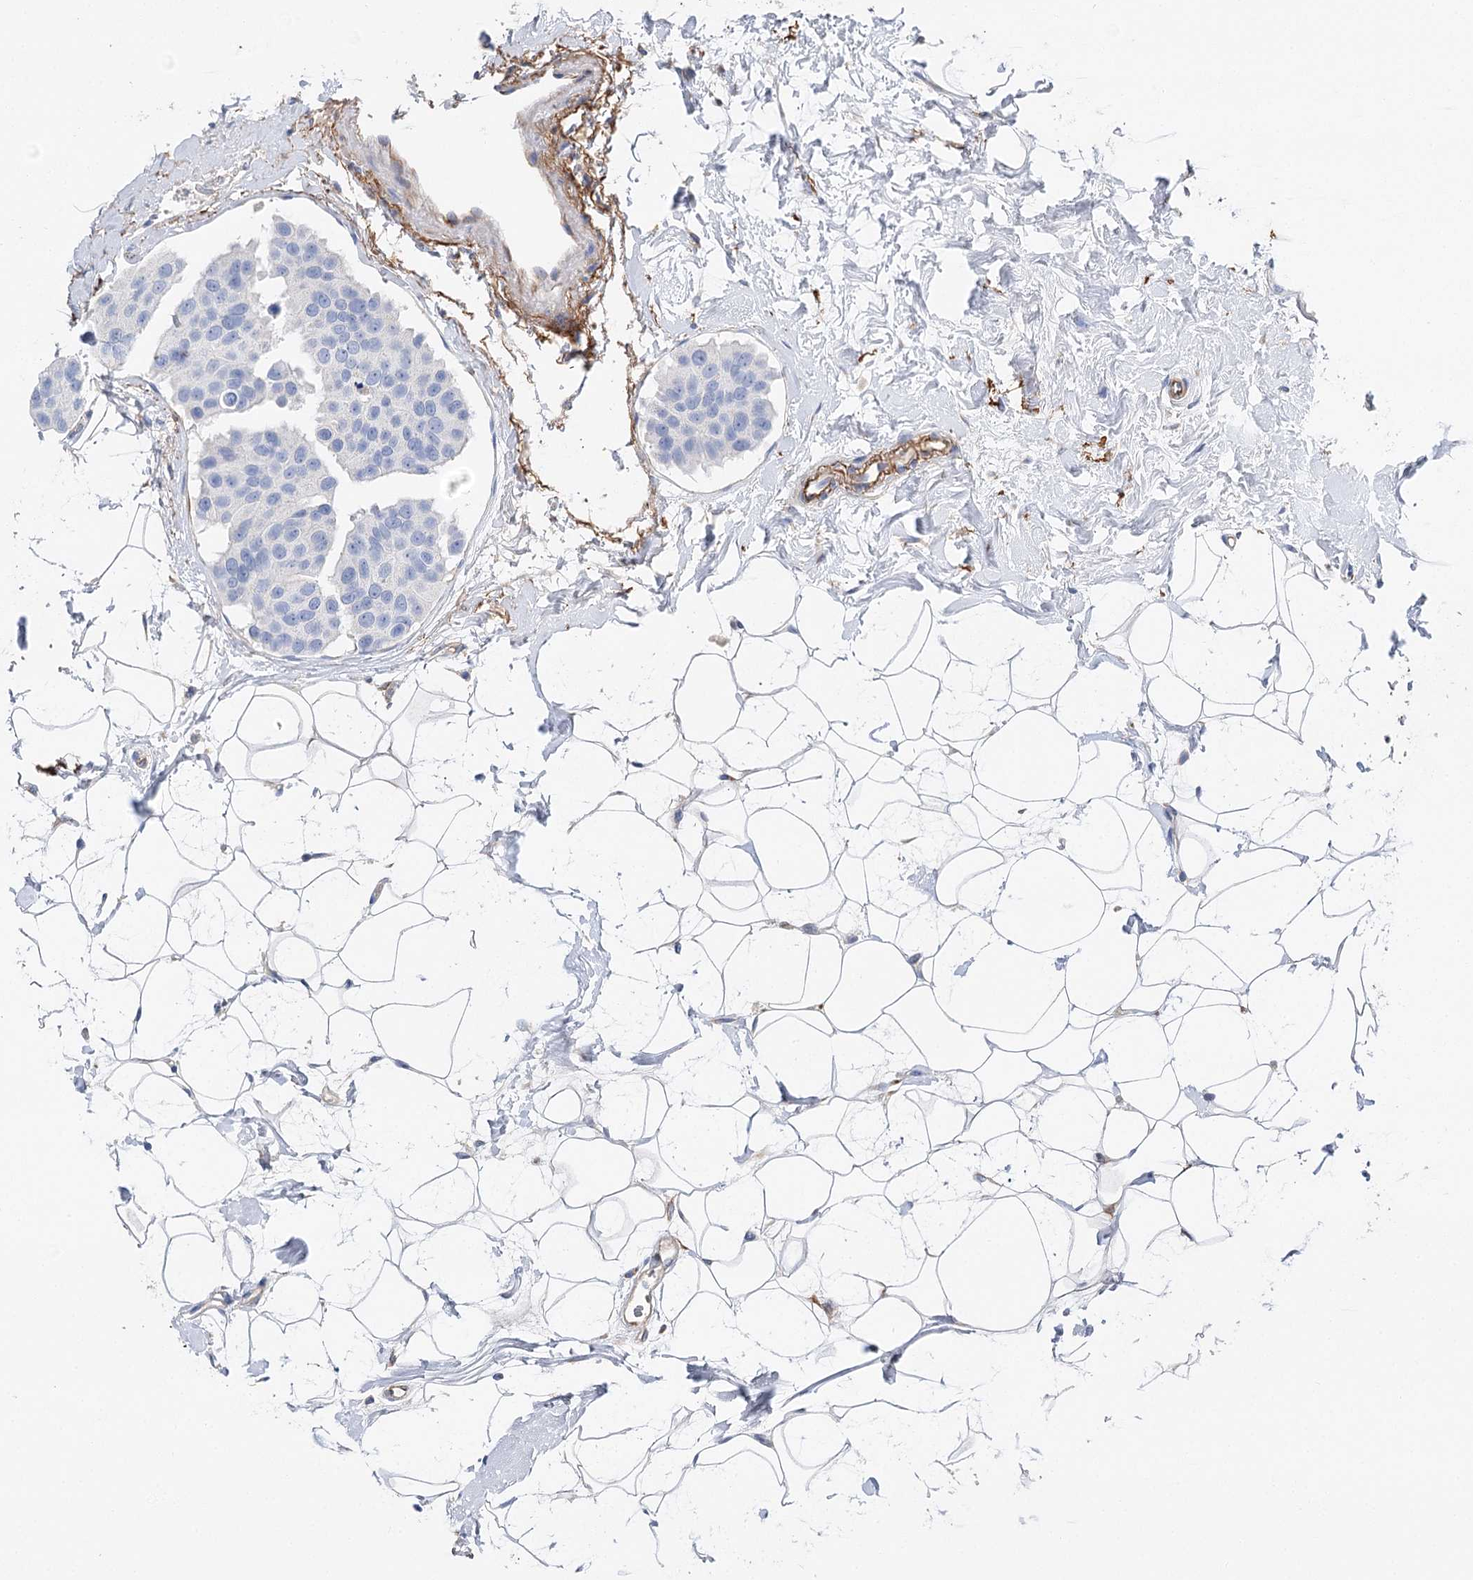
{"staining": {"intensity": "negative", "quantity": "none", "location": "none"}, "tissue": "breast cancer", "cell_type": "Tumor cells", "image_type": "cancer", "snomed": [{"axis": "morphology", "description": "Normal tissue, NOS"}, {"axis": "morphology", "description": "Duct carcinoma"}, {"axis": "topography", "description": "Breast"}], "caption": "IHC histopathology image of human breast intraductal carcinoma stained for a protein (brown), which displays no positivity in tumor cells.", "gene": "EPYC", "patient": {"sex": "female", "age": 39}}